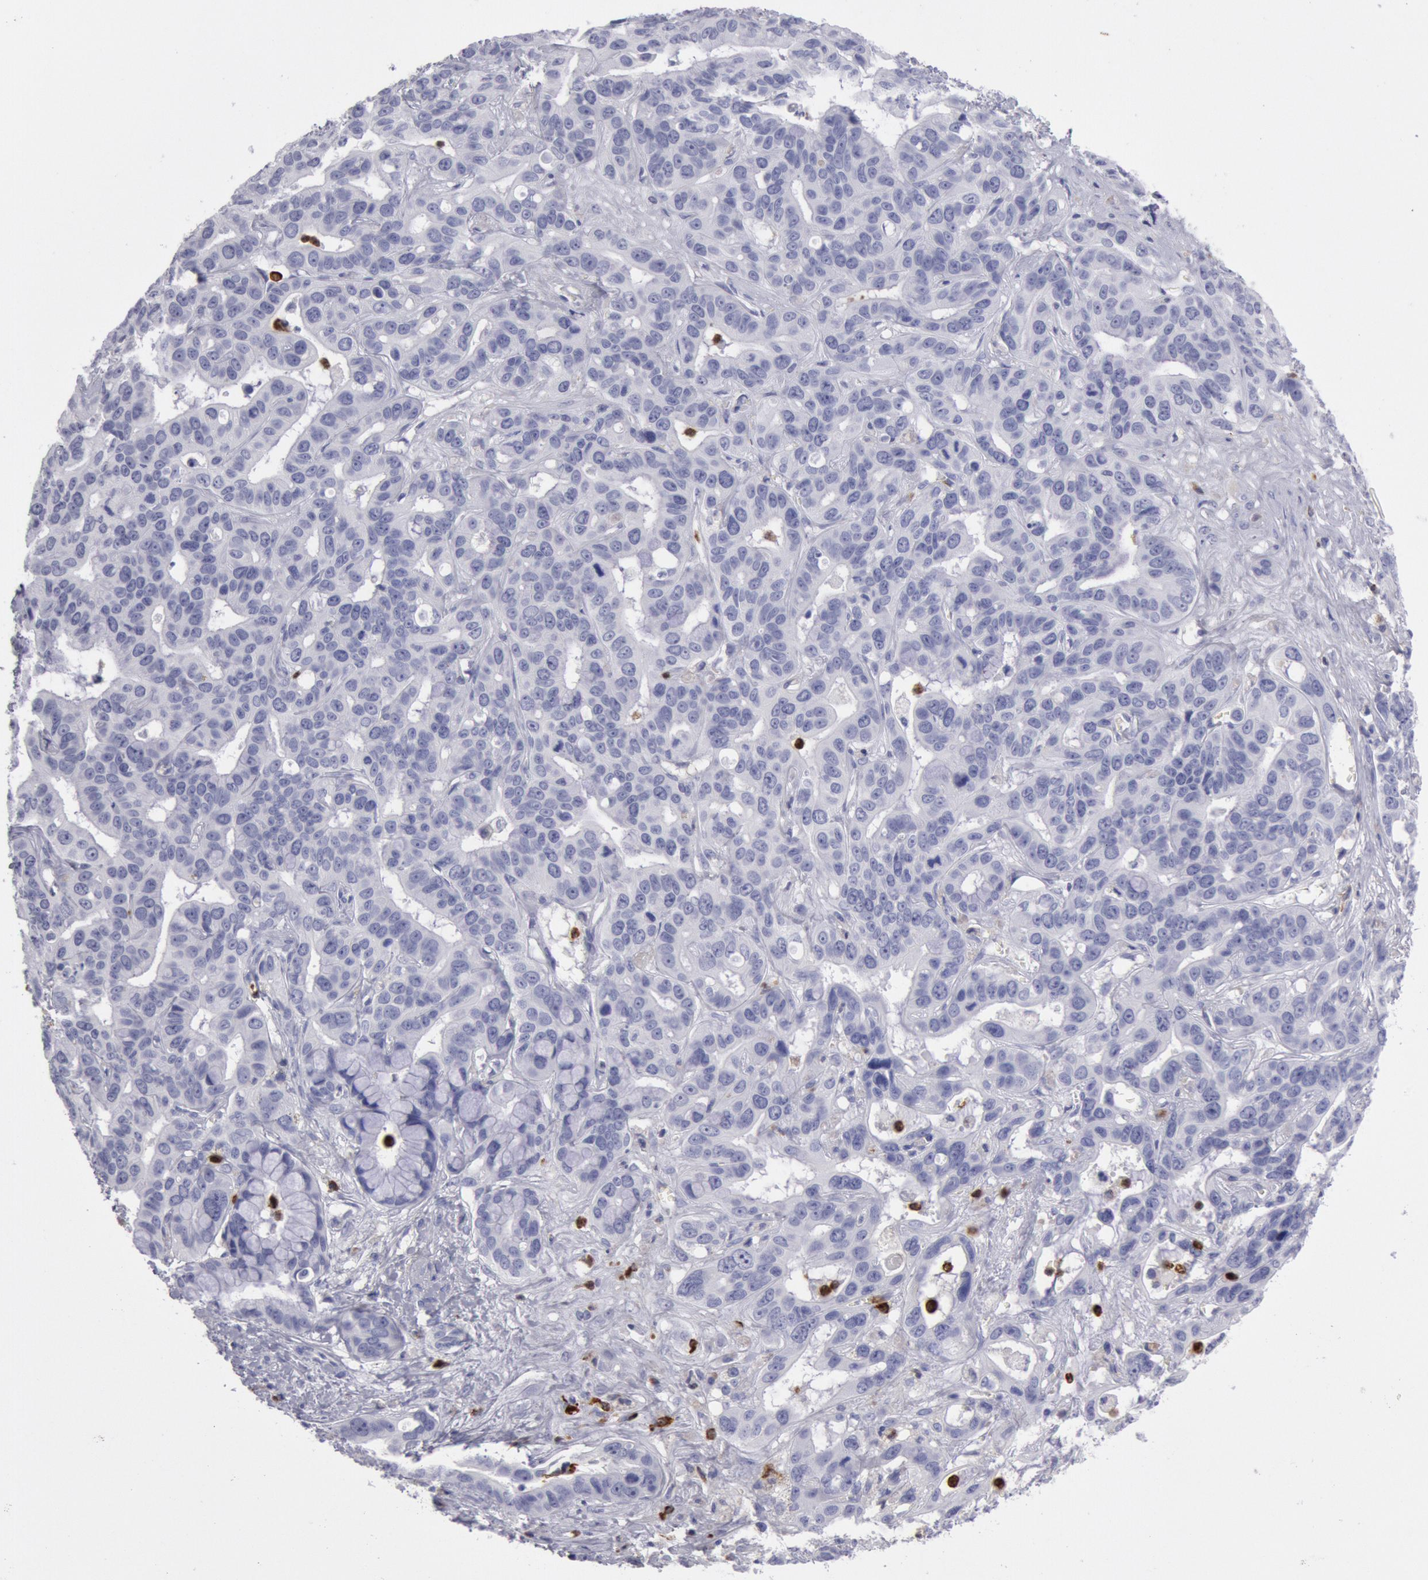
{"staining": {"intensity": "negative", "quantity": "none", "location": "none"}, "tissue": "liver cancer", "cell_type": "Tumor cells", "image_type": "cancer", "snomed": [{"axis": "morphology", "description": "Cholangiocarcinoma"}, {"axis": "topography", "description": "Liver"}], "caption": "Tumor cells show no significant protein staining in liver cancer (cholangiocarcinoma).", "gene": "FCN1", "patient": {"sex": "female", "age": 65}}